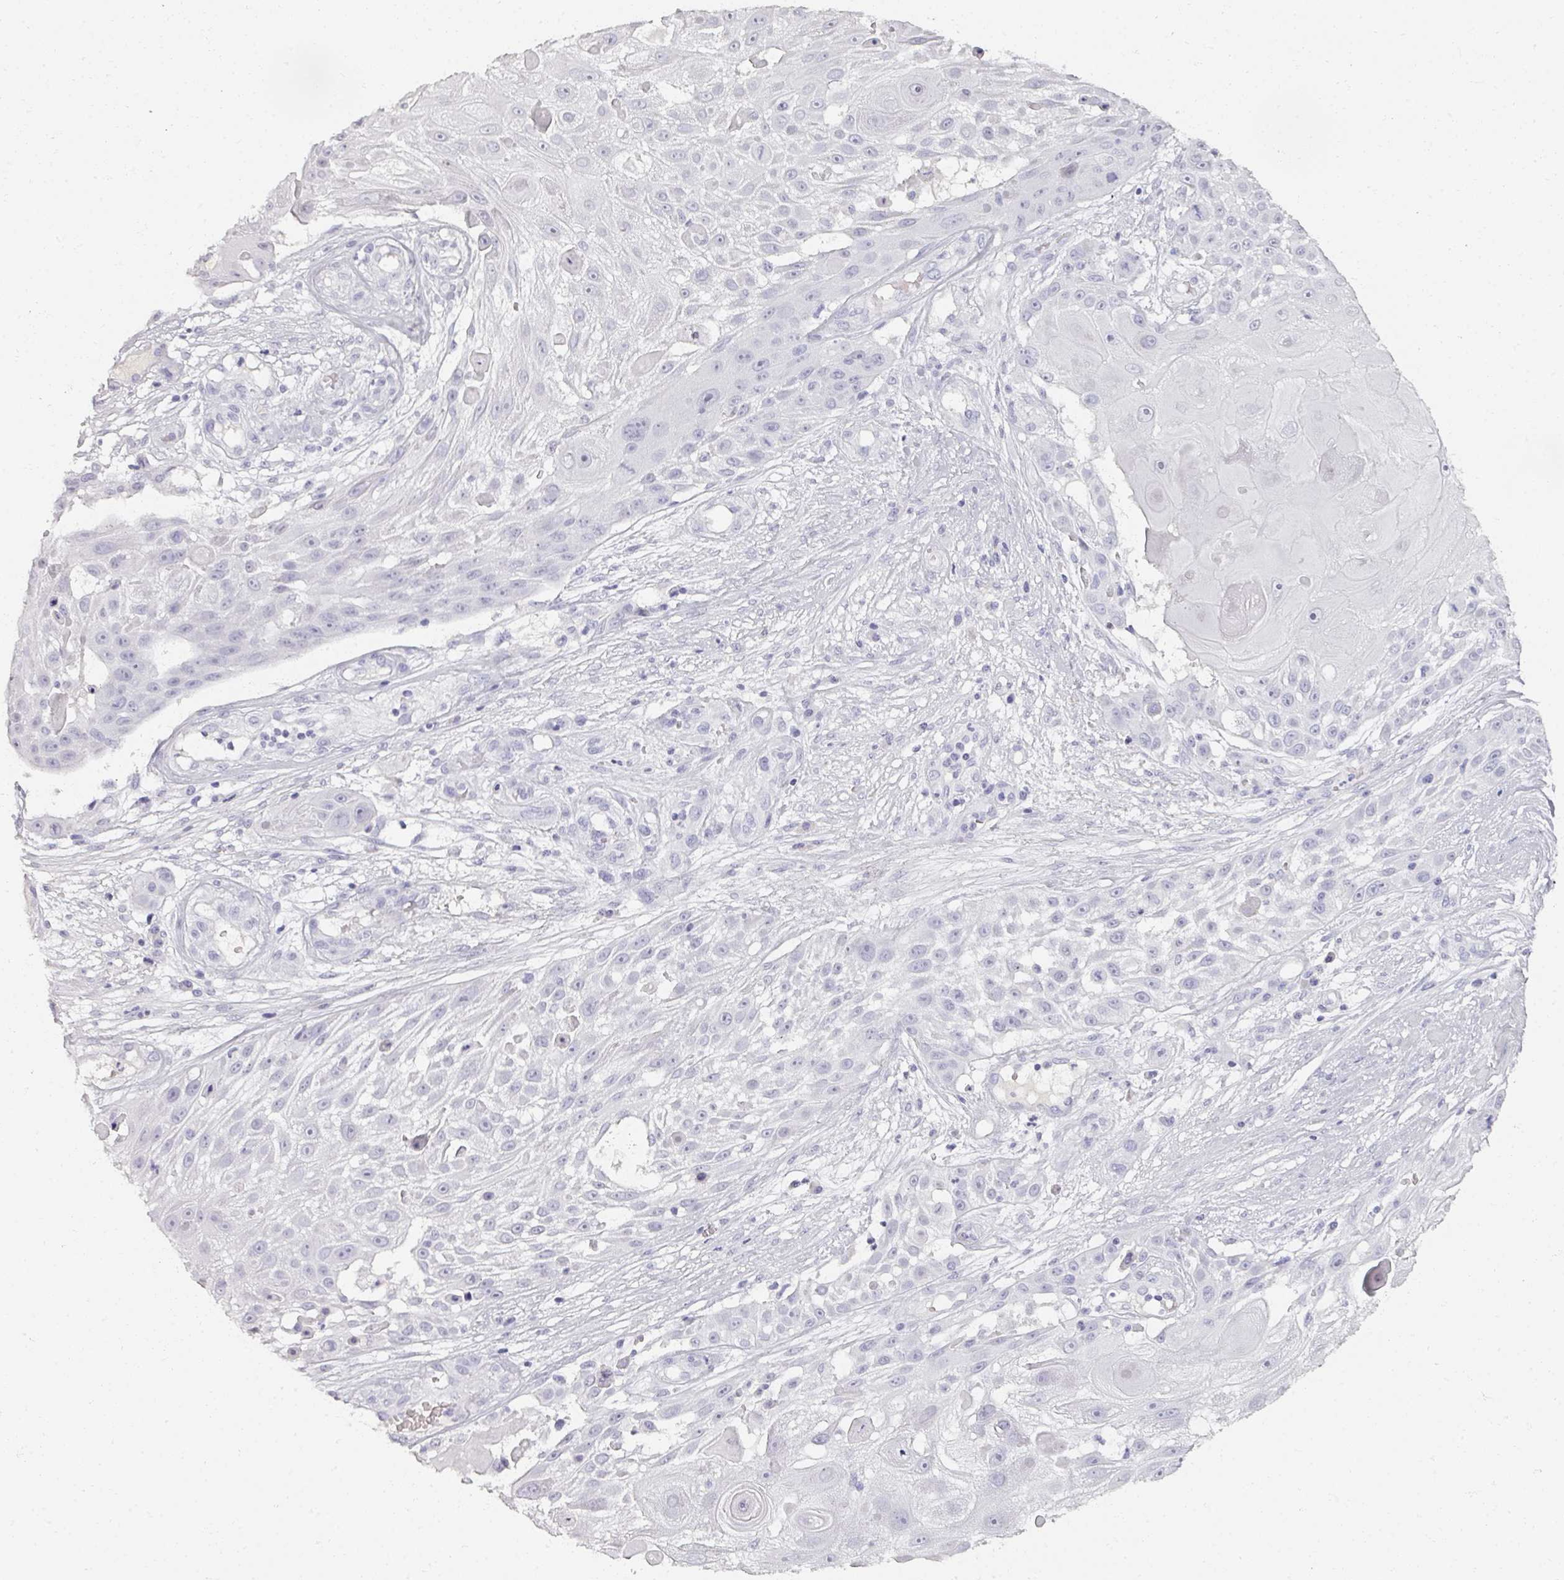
{"staining": {"intensity": "negative", "quantity": "none", "location": "none"}, "tissue": "skin cancer", "cell_type": "Tumor cells", "image_type": "cancer", "snomed": [{"axis": "morphology", "description": "Squamous cell carcinoma, NOS"}, {"axis": "topography", "description": "Skin"}], "caption": "DAB (3,3'-diaminobenzidine) immunohistochemical staining of skin cancer reveals no significant positivity in tumor cells.", "gene": "REG3G", "patient": {"sex": "female", "age": 86}}